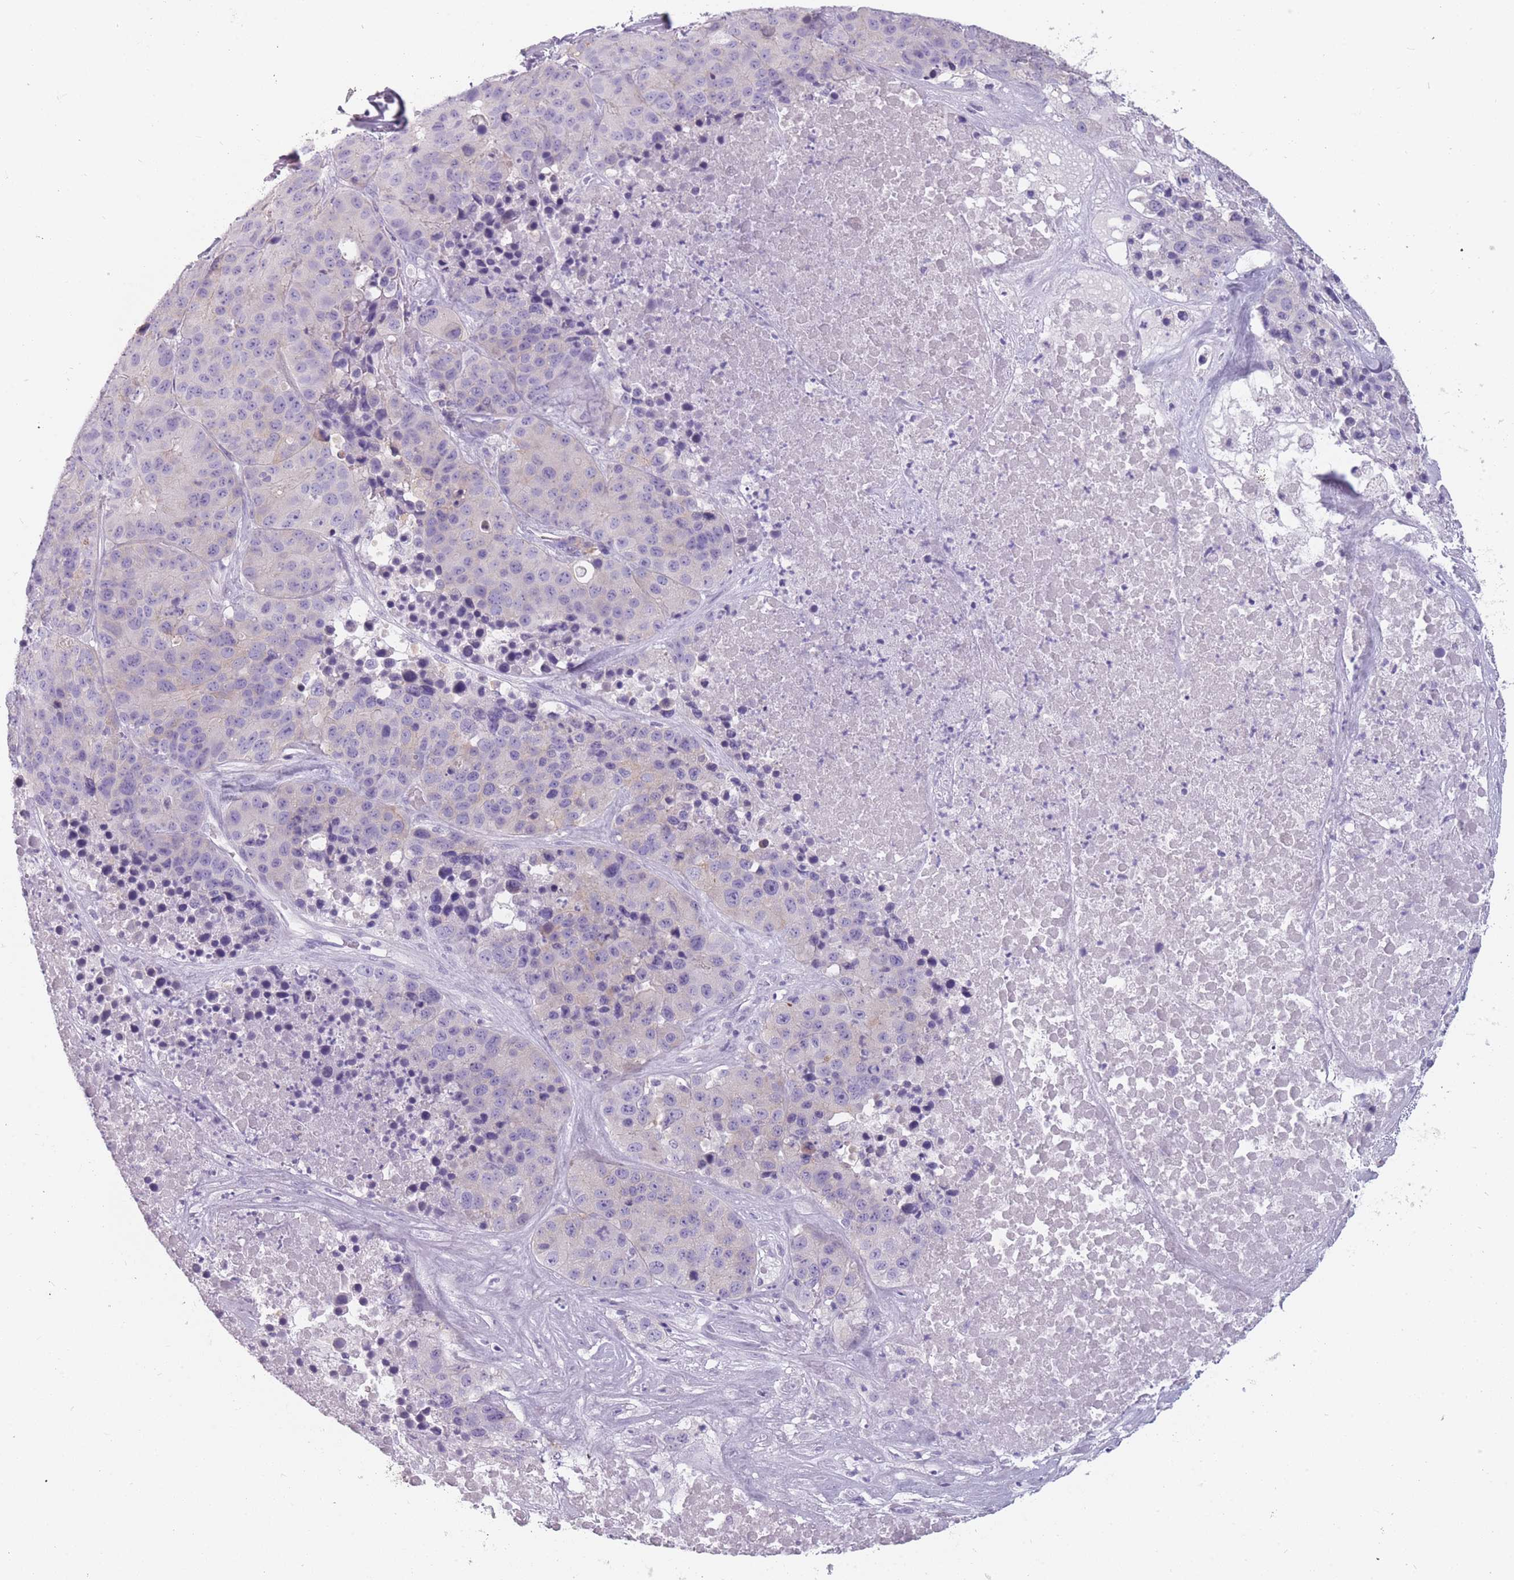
{"staining": {"intensity": "negative", "quantity": "none", "location": "none"}, "tissue": "stomach cancer", "cell_type": "Tumor cells", "image_type": "cancer", "snomed": [{"axis": "morphology", "description": "Adenocarcinoma, NOS"}, {"axis": "topography", "description": "Stomach"}], "caption": "A high-resolution histopathology image shows IHC staining of stomach cancer (adenocarcinoma), which exhibits no significant staining in tumor cells. (Brightfield microscopy of DAB IHC at high magnification).", "gene": "PPFIA3", "patient": {"sex": "male", "age": 71}}